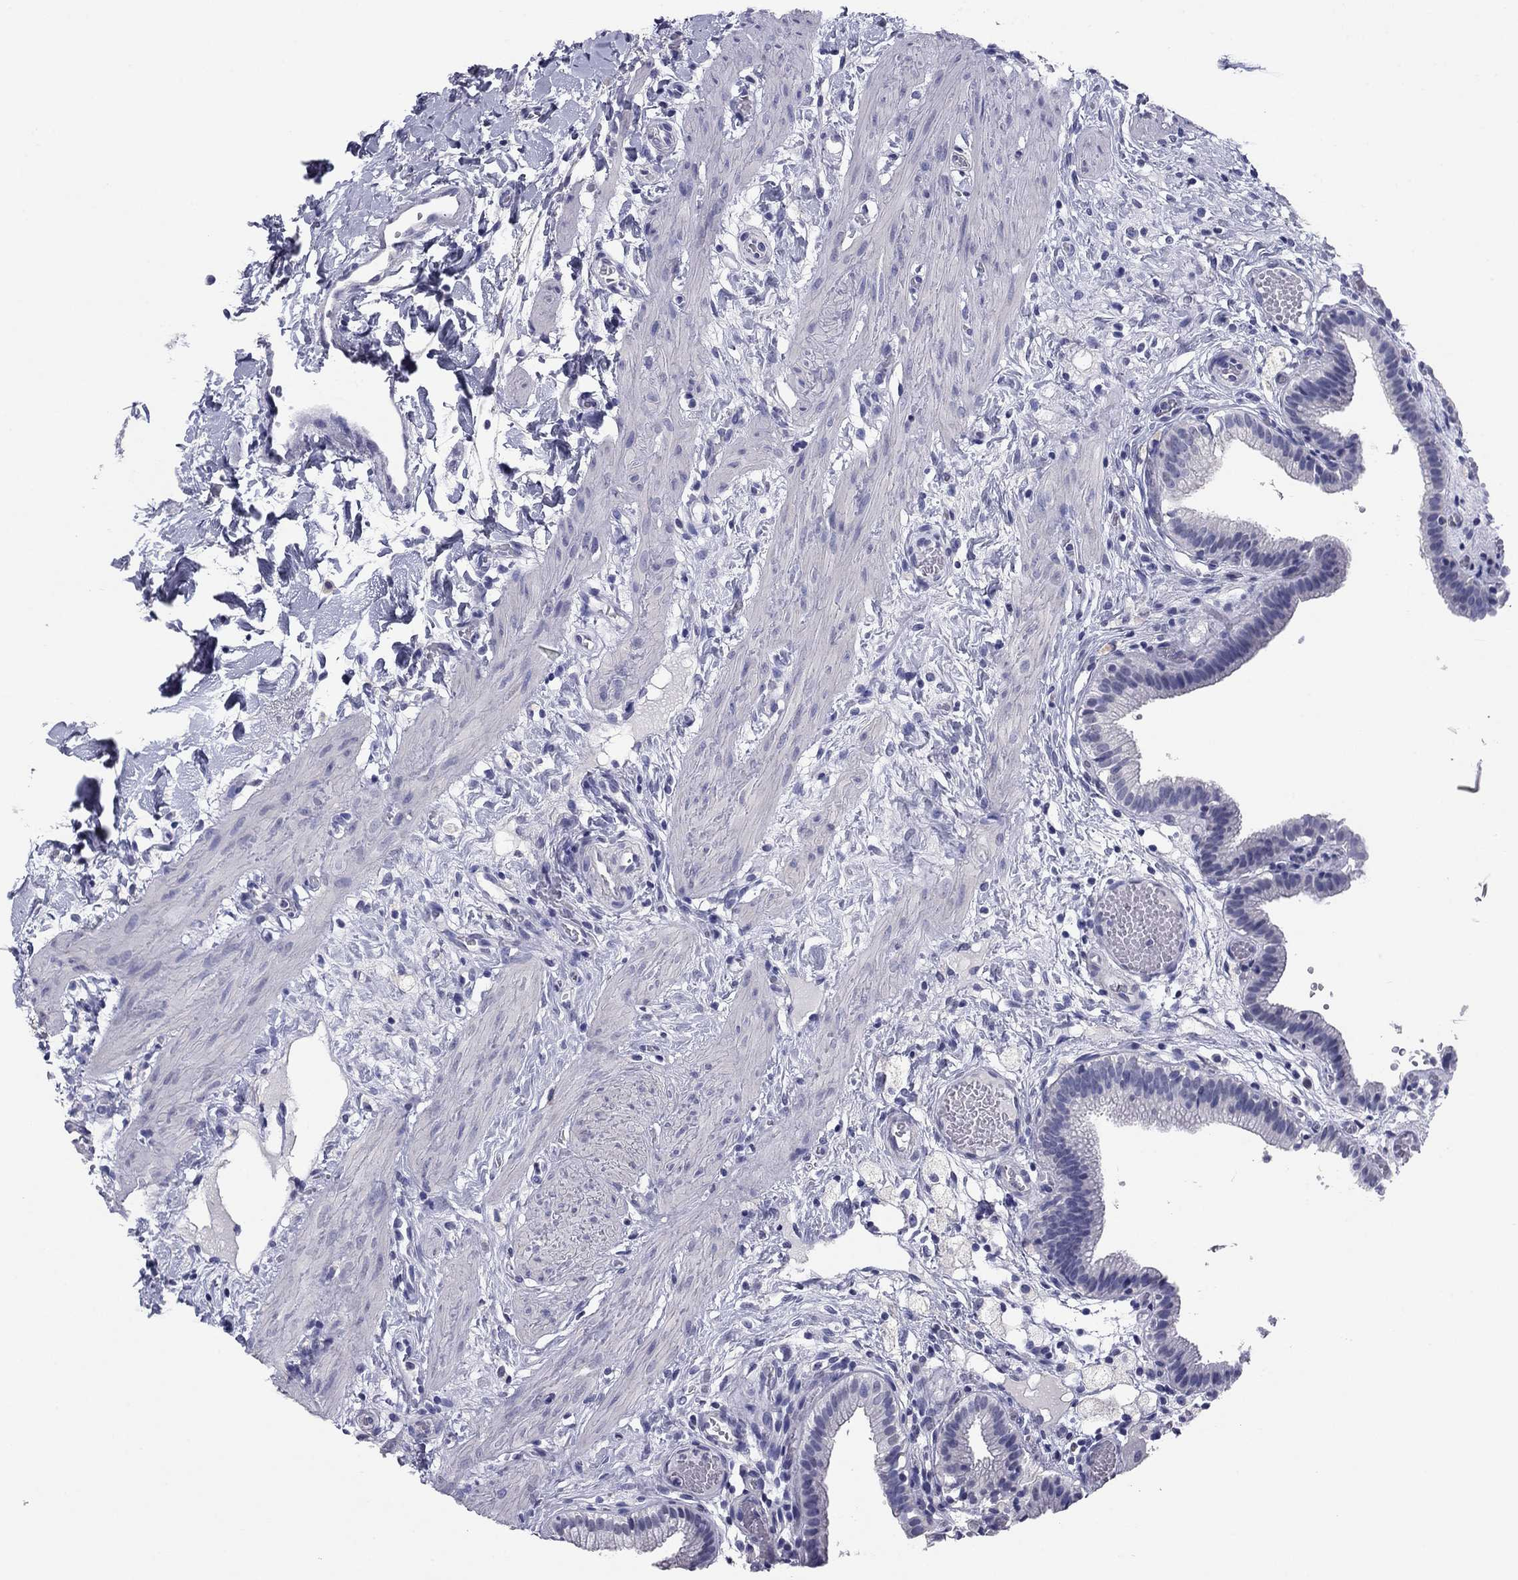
{"staining": {"intensity": "negative", "quantity": "none", "location": "none"}, "tissue": "gallbladder", "cell_type": "Glandular cells", "image_type": "normal", "snomed": [{"axis": "morphology", "description": "Normal tissue, NOS"}, {"axis": "topography", "description": "Gallbladder"}], "caption": "IHC micrograph of normal gallbladder stained for a protein (brown), which reveals no staining in glandular cells.", "gene": "HAO1", "patient": {"sex": "female", "age": 24}}